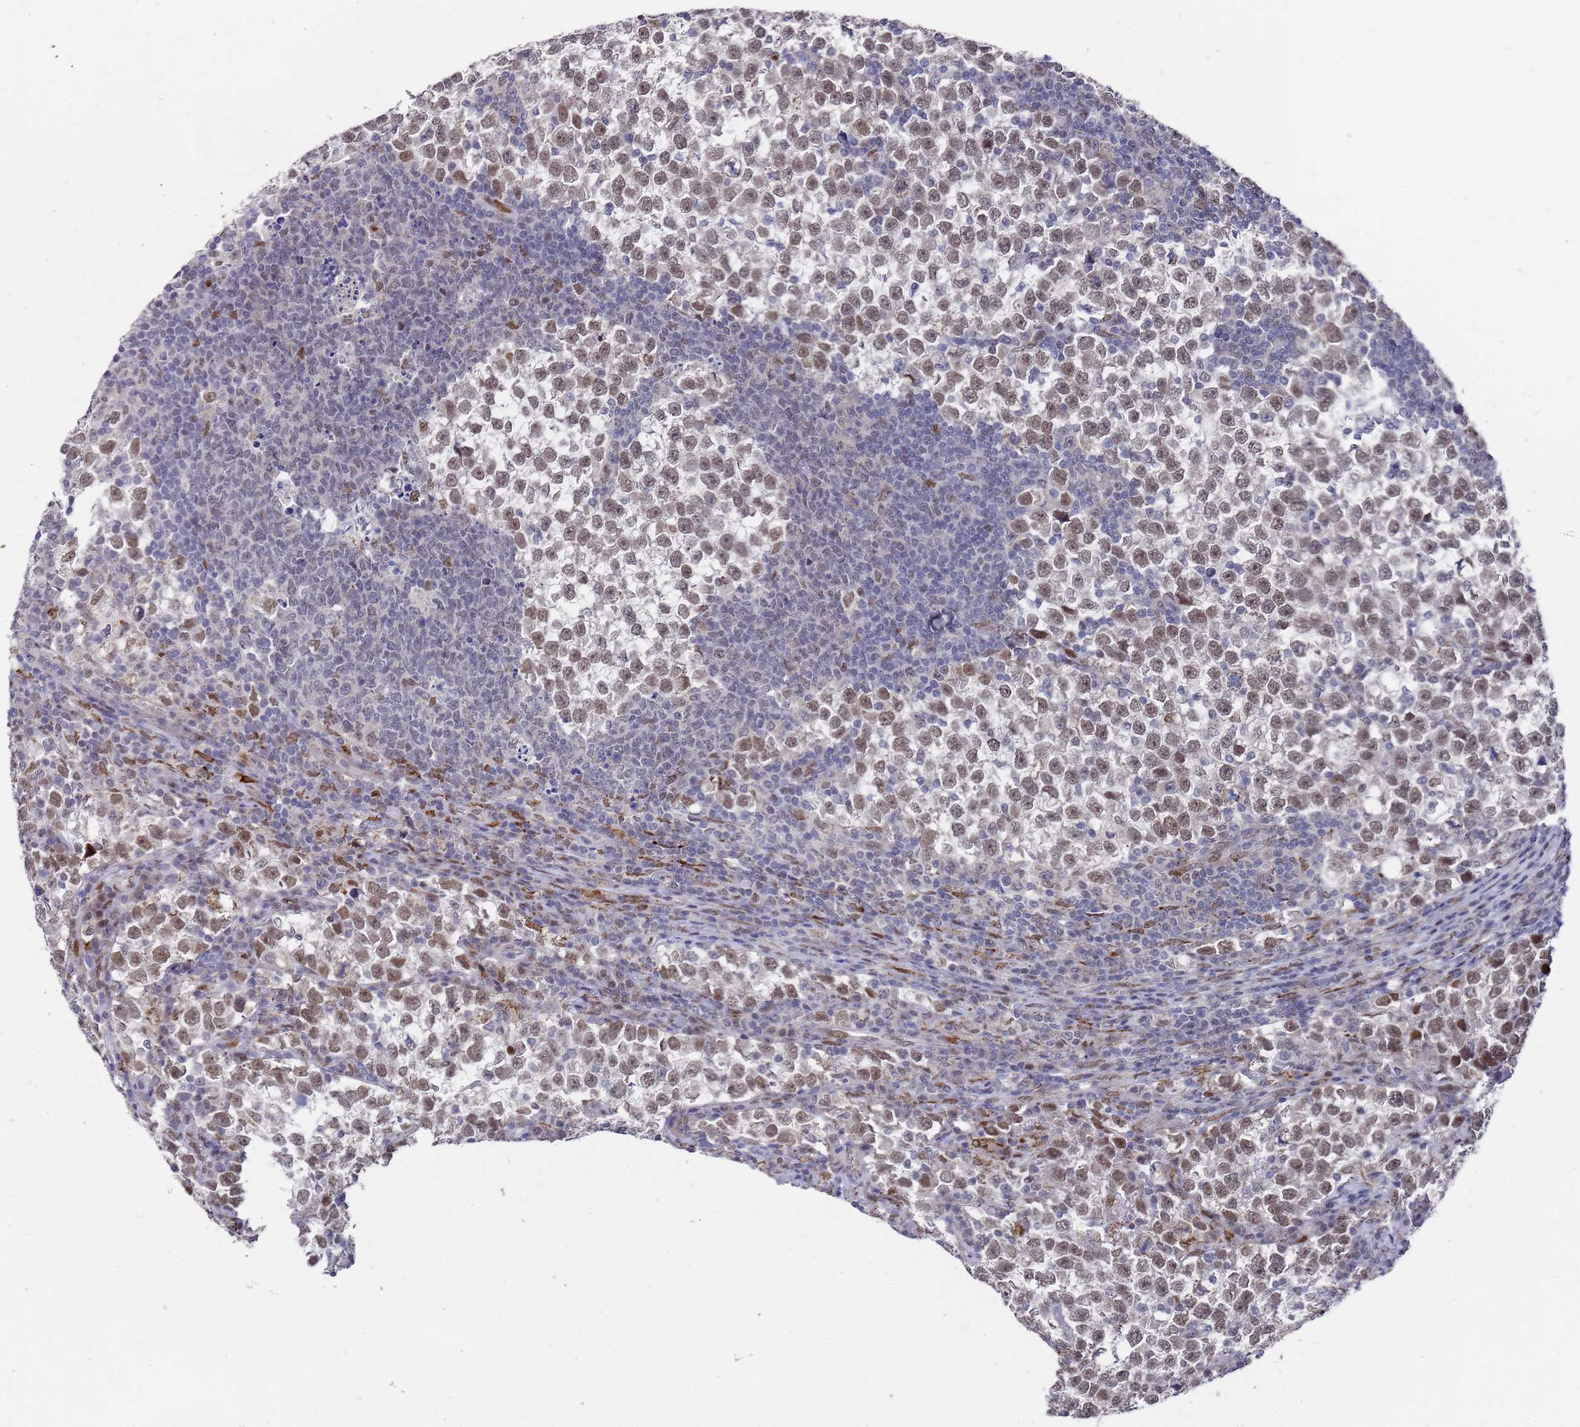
{"staining": {"intensity": "moderate", "quantity": ">75%", "location": "nuclear"}, "tissue": "testis cancer", "cell_type": "Tumor cells", "image_type": "cancer", "snomed": [{"axis": "morphology", "description": "Normal tissue, NOS"}, {"axis": "morphology", "description": "Seminoma, NOS"}, {"axis": "topography", "description": "Testis"}], "caption": "High-magnification brightfield microscopy of testis cancer stained with DAB (brown) and counterstained with hematoxylin (blue). tumor cells exhibit moderate nuclear expression is appreciated in about>75% of cells. (IHC, brightfield microscopy, high magnification).", "gene": "COPS6", "patient": {"sex": "male", "age": 43}}